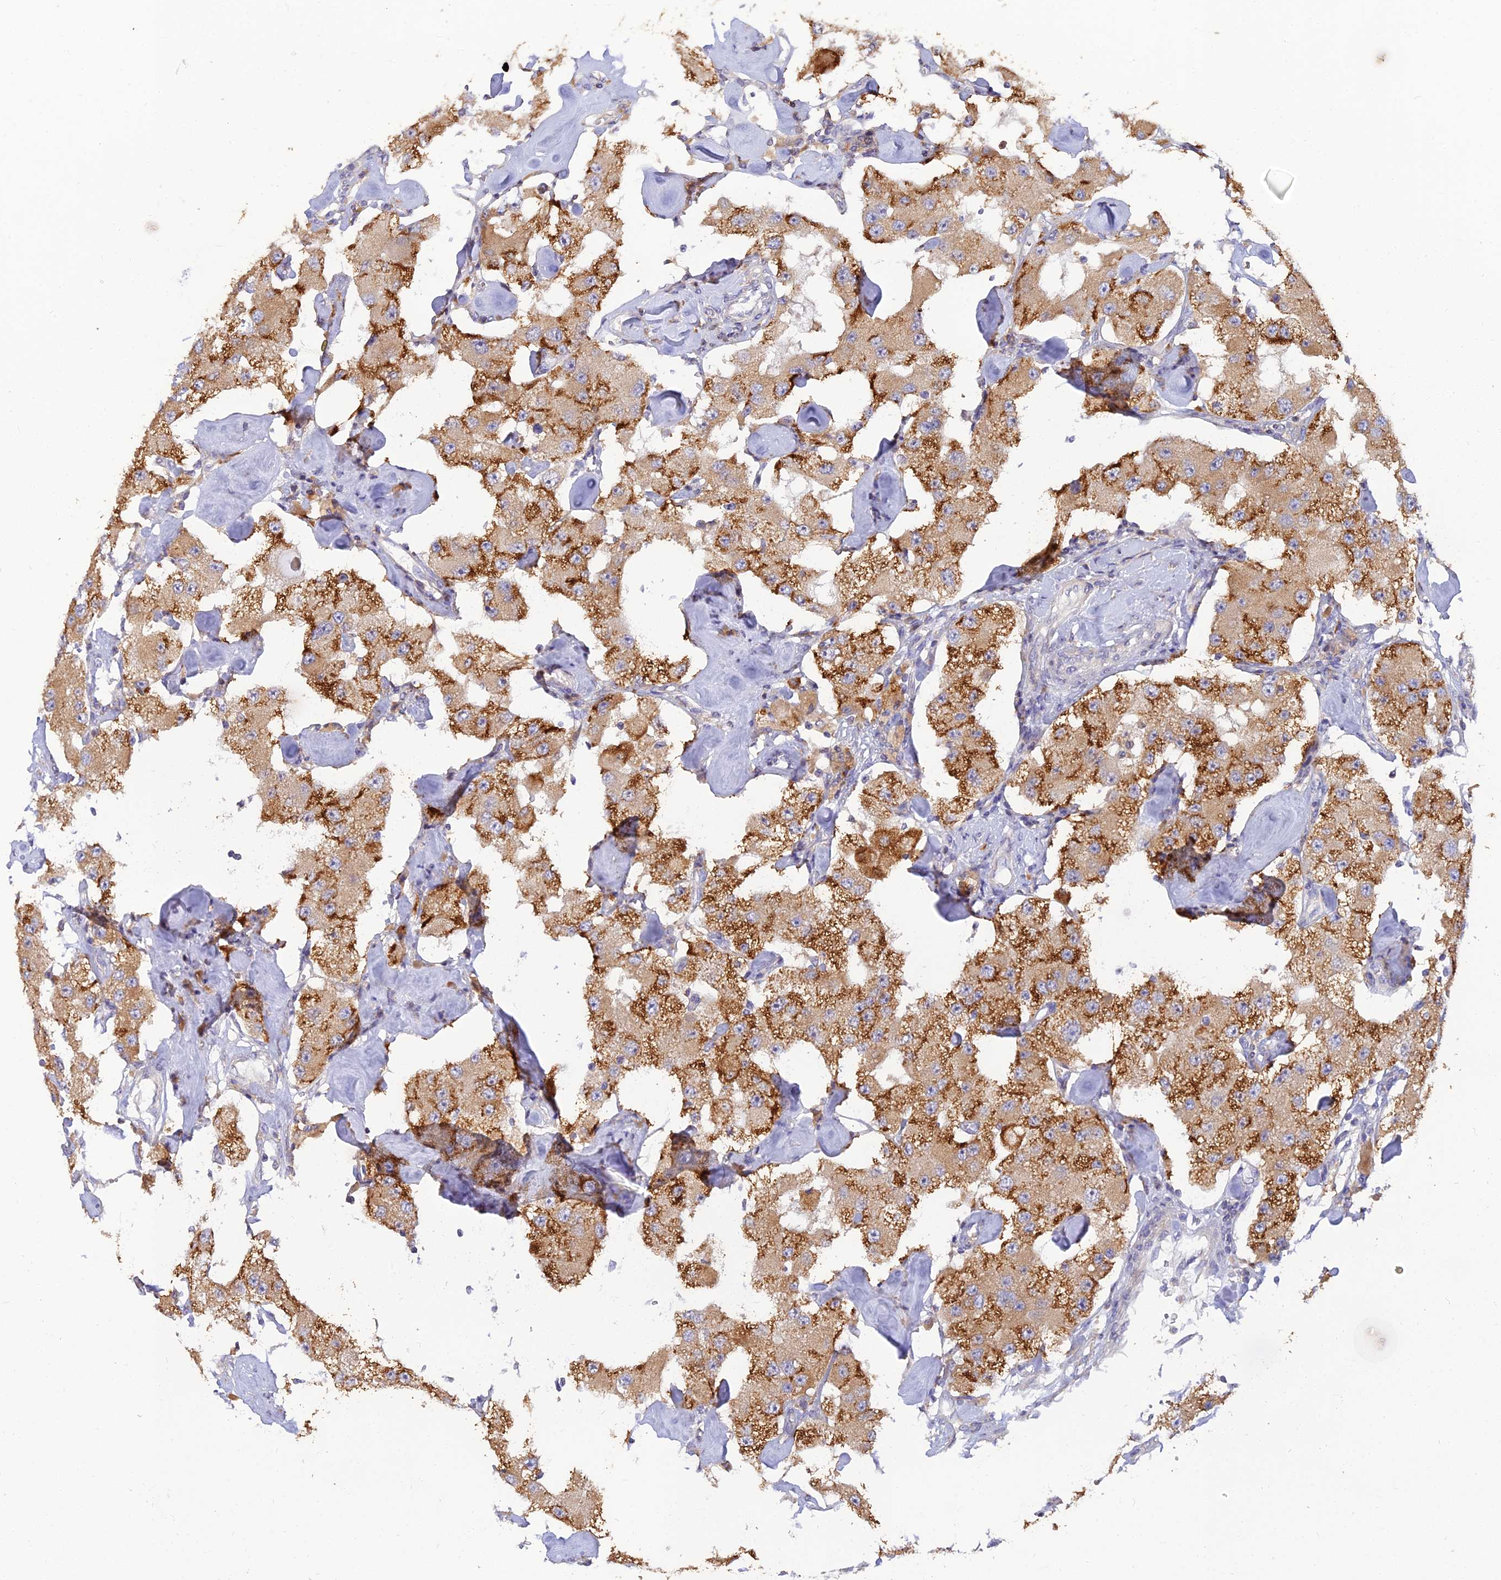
{"staining": {"intensity": "moderate", "quantity": ">75%", "location": "cytoplasmic/membranous"}, "tissue": "carcinoid", "cell_type": "Tumor cells", "image_type": "cancer", "snomed": [{"axis": "morphology", "description": "Carcinoid, malignant, NOS"}, {"axis": "topography", "description": "Pancreas"}], "caption": "Carcinoid stained with DAB immunohistochemistry (IHC) exhibits medium levels of moderate cytoplasmic/membranous staining in approximately >75% of tumor cells.", "gene": "ARL8B", "patient": {"sex": "male", "age": 41}}